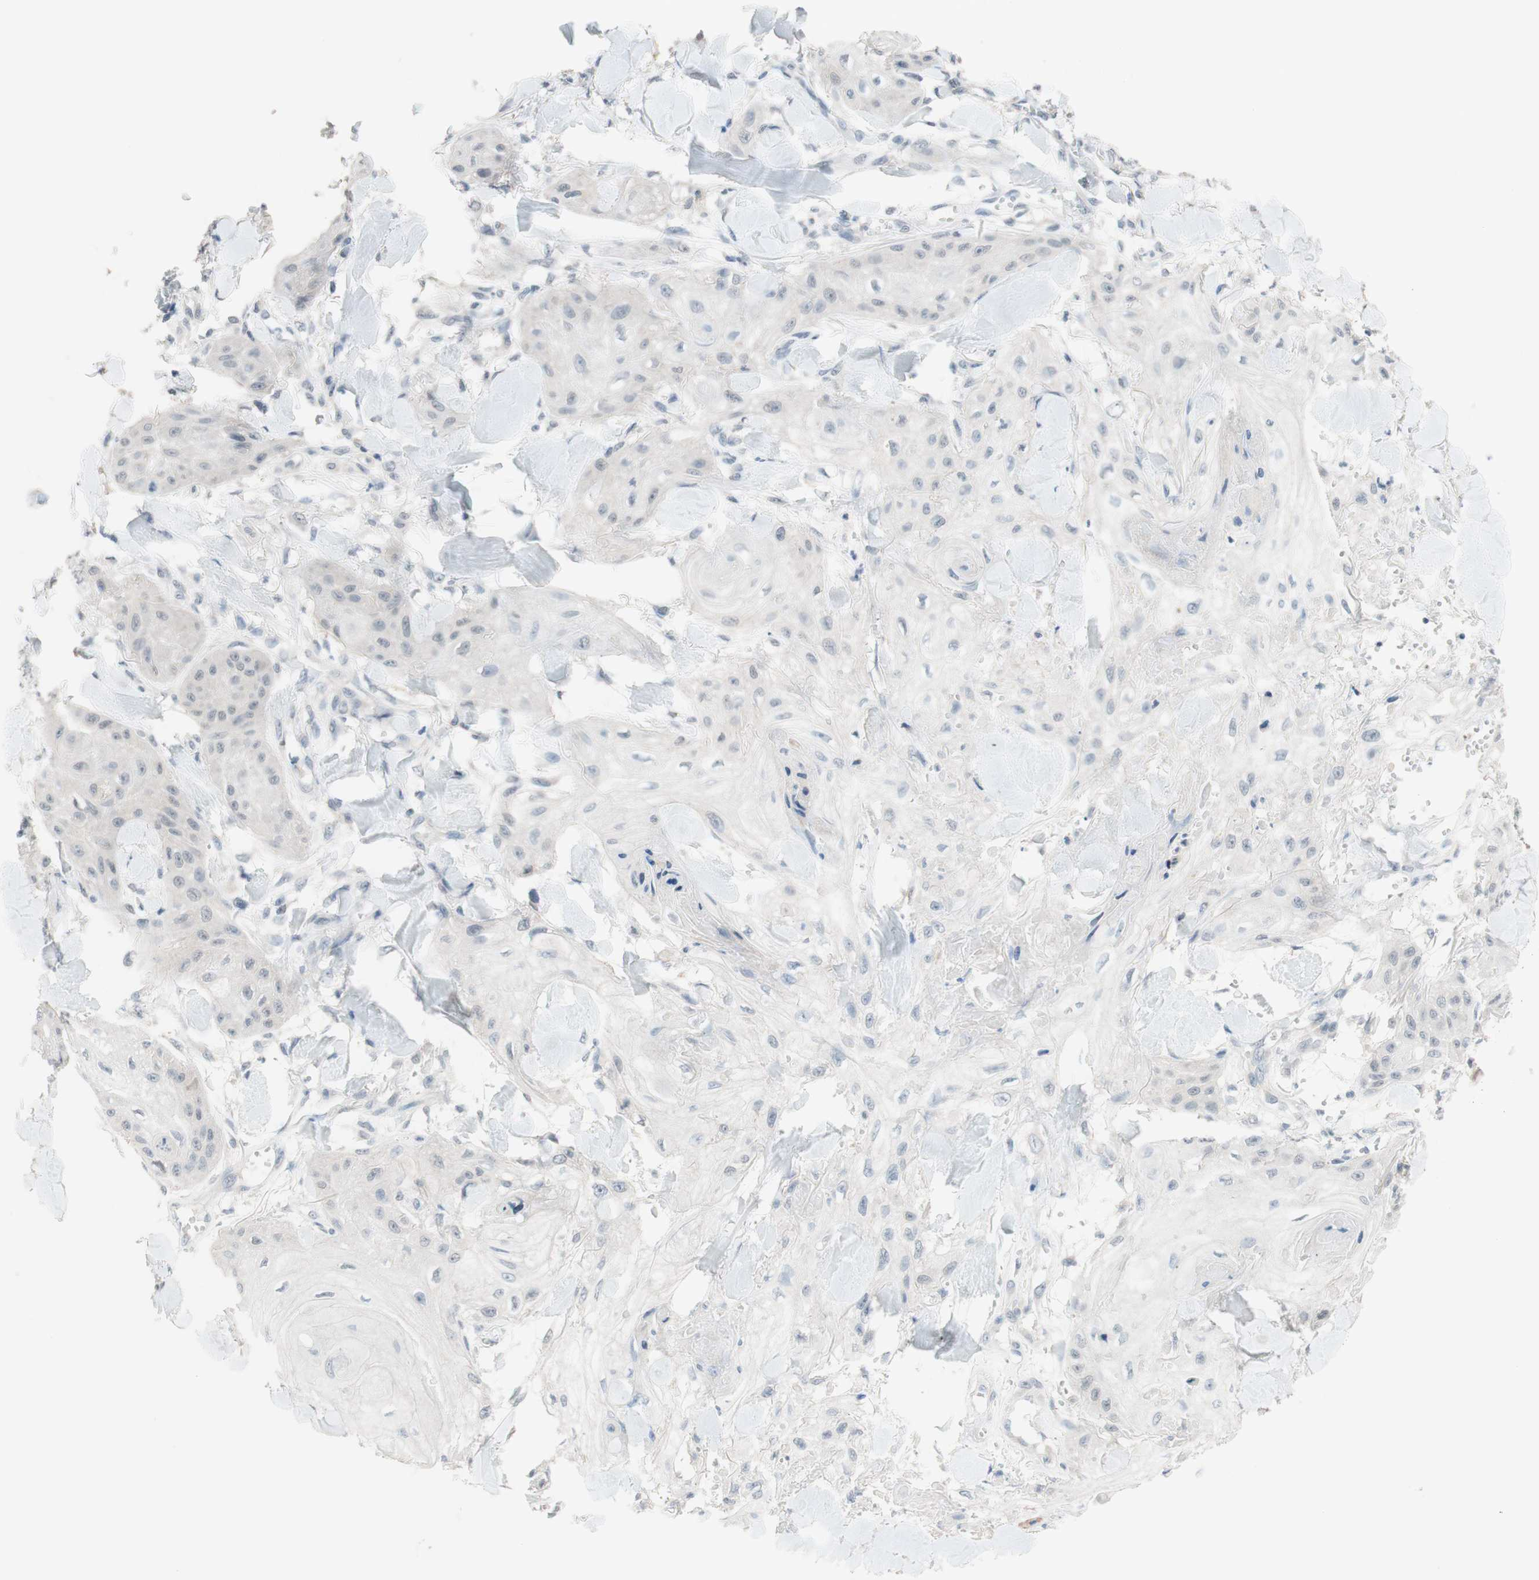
{"staining": {"intensity": "negative", "quantity": "none", "location": "none"}, "tissue": "skin cancer", "cell_type": "Tumor cells", "image_type": "cancer", "snomed": [{"axis": "morphology", "description": "Squamous cell carcinoma, NOS"}, {"axis": "topography", "description": "Skin"}], "caption": "An immunohistochemistry photomicrograph of skin cancer (squamous cell carcinoma) is shown. There is no staining in tumor cells of skin cancer (squamous cell carcinoma). (DAB immunohistochemistry visualized using brightfield microscopy, high magnification).", "gene": "JPH1", "patient": {"sex": "male", "age": 74}}